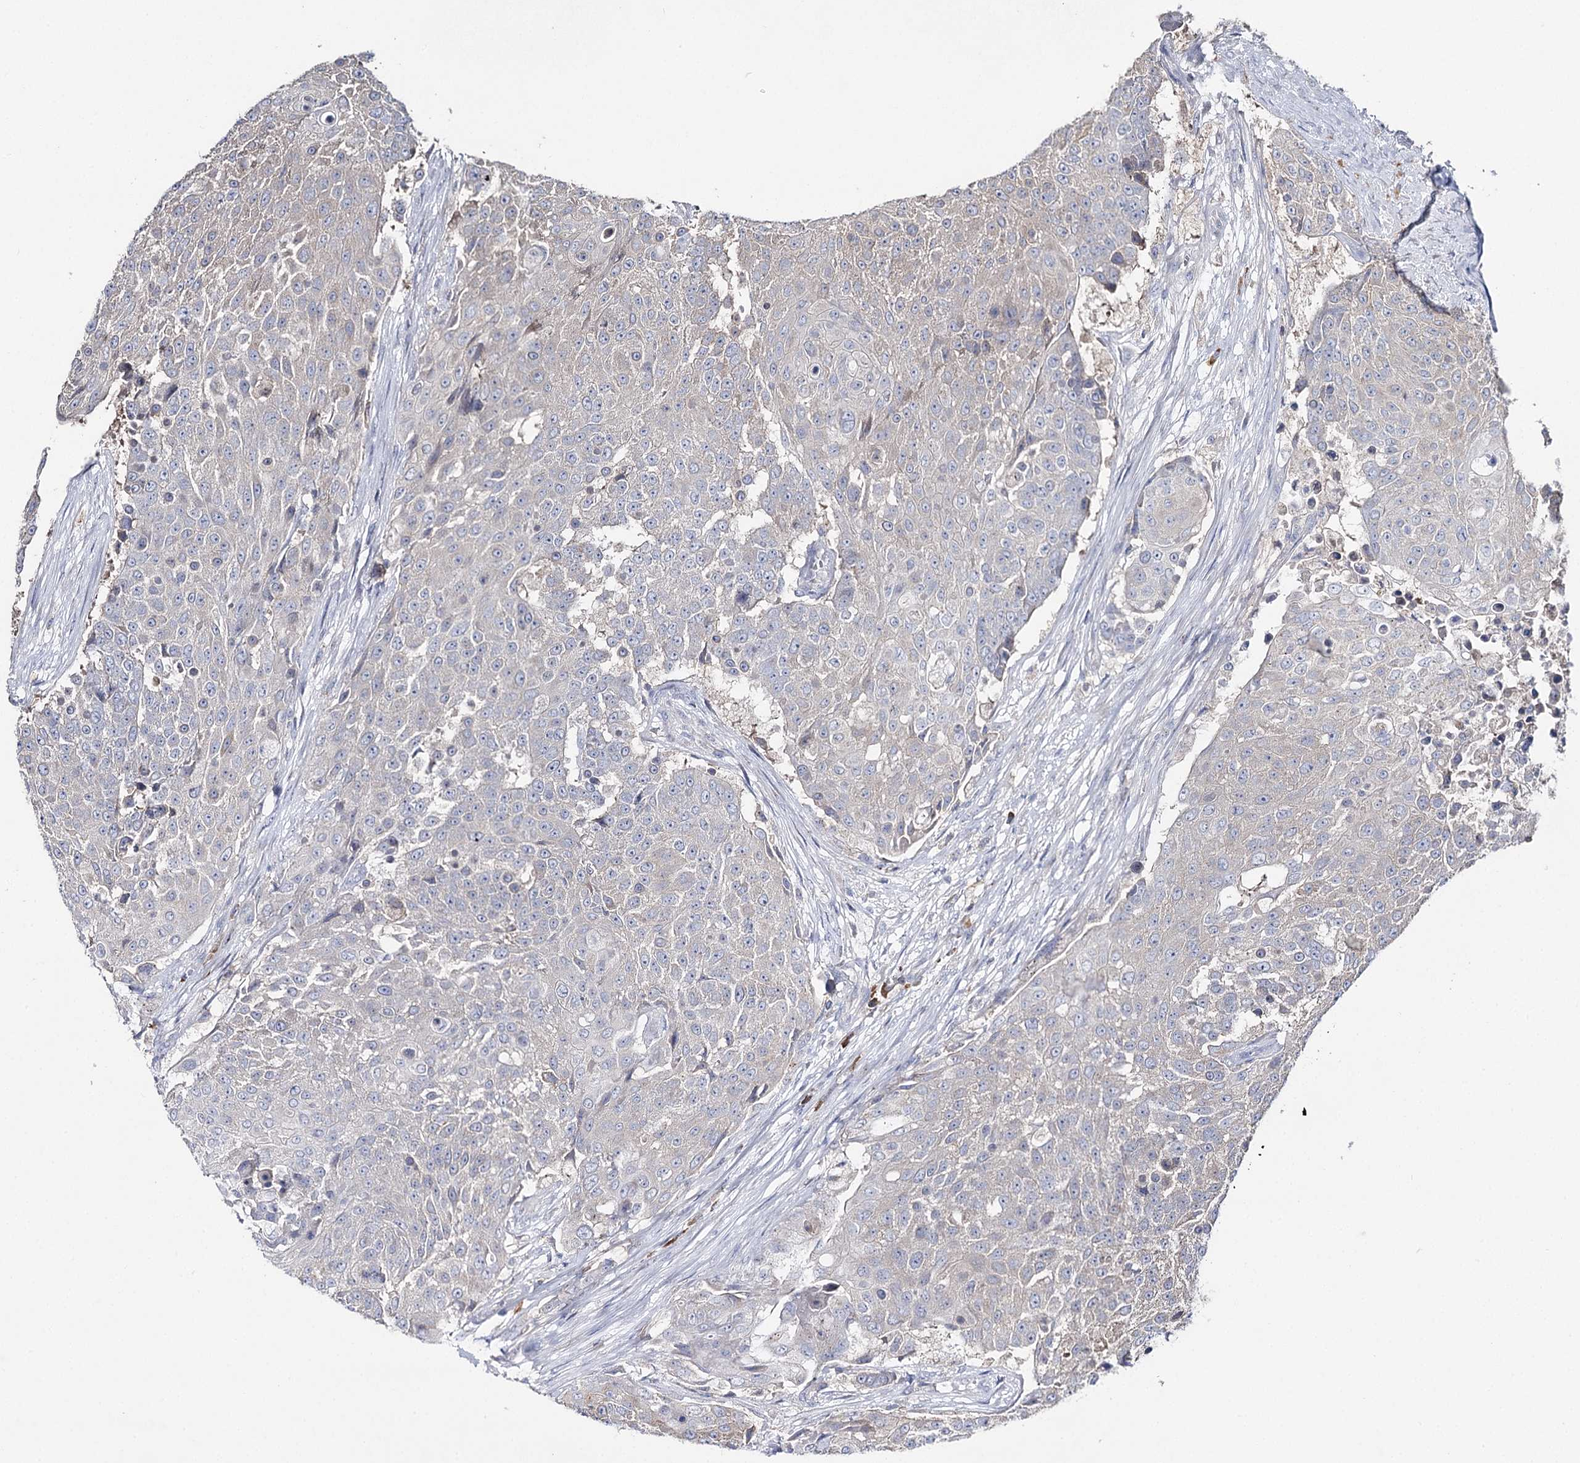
{"staining": {"intensity": "negative", "quantity": "none", "location": "none"}, "tissue": "urothelial cancer", "cell_type": "Tumor cells", "image_type": "cancer", "snomed": [{"axis": "morphology", "description": "Urothelial carcinoma, High grade"}, {"axis": "topography", "description": "Urinary bladder"}], "caption": "Tumor cells show no significant protein positivity in urothelial cancer.", "gene": "IL1RAP", "patient": {"sex": "female", "age": 63}}